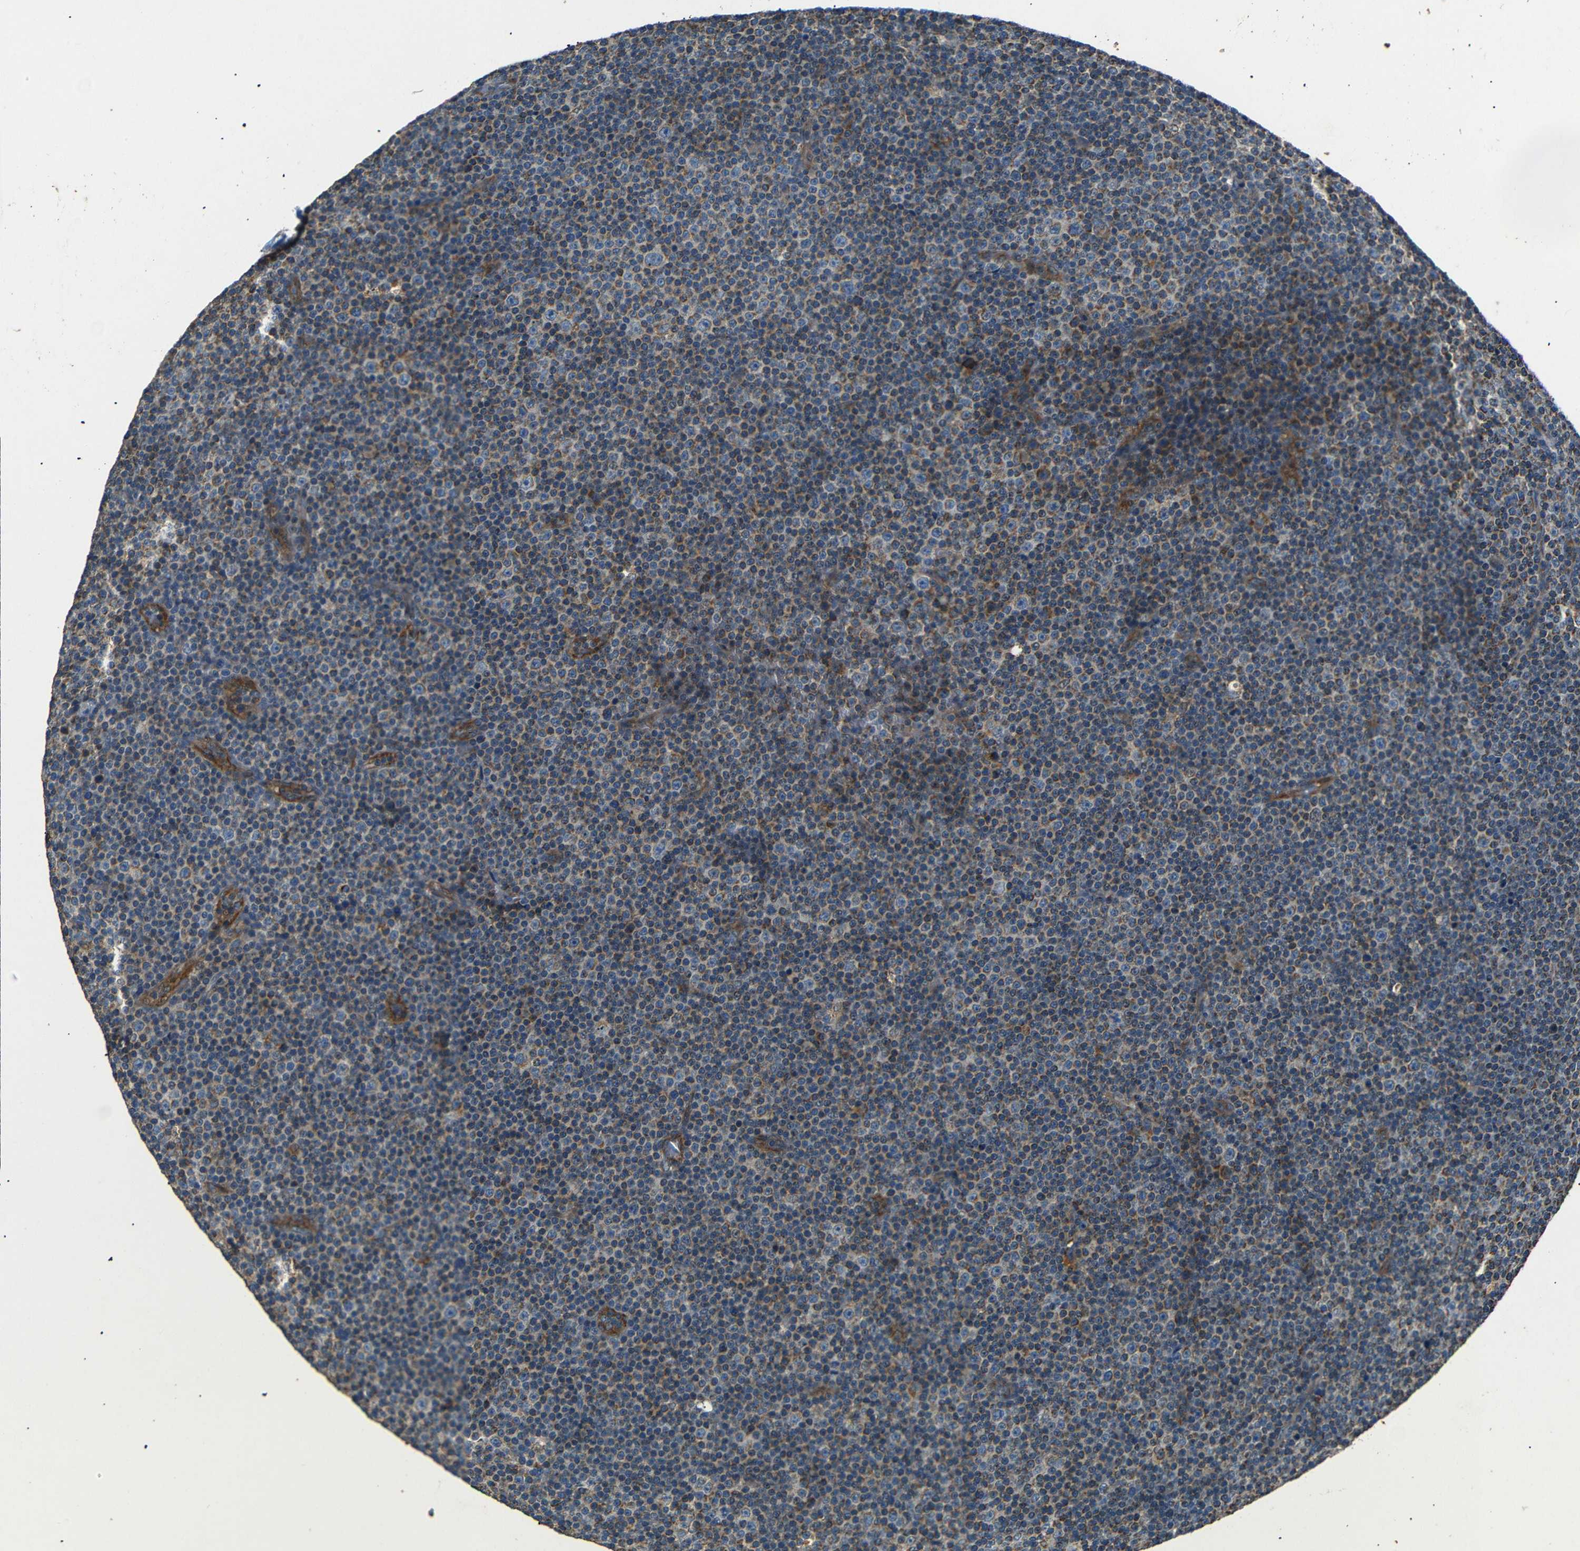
{"staining": {"intensity": "moderate", "quantity": "<25%", "location": "cytoplasmic/membranous"}, "tissue": "lymphoma", "cell_type": "Tumor cells", "image_type": "cancer", "snomed": [{"axis": "morphology", "description": "Malignant lymphoma, non-Hodgkin's type, Low grade"}, {"axis": "topography", "description": "Lymph node"}], "caption": "Lymphoma stained for a protein demonstrates moderate cytoplasmic/membranous positivity in tumor cells.", "gene": "NETO2", "patient": {"sex": "female", "age": 67}}